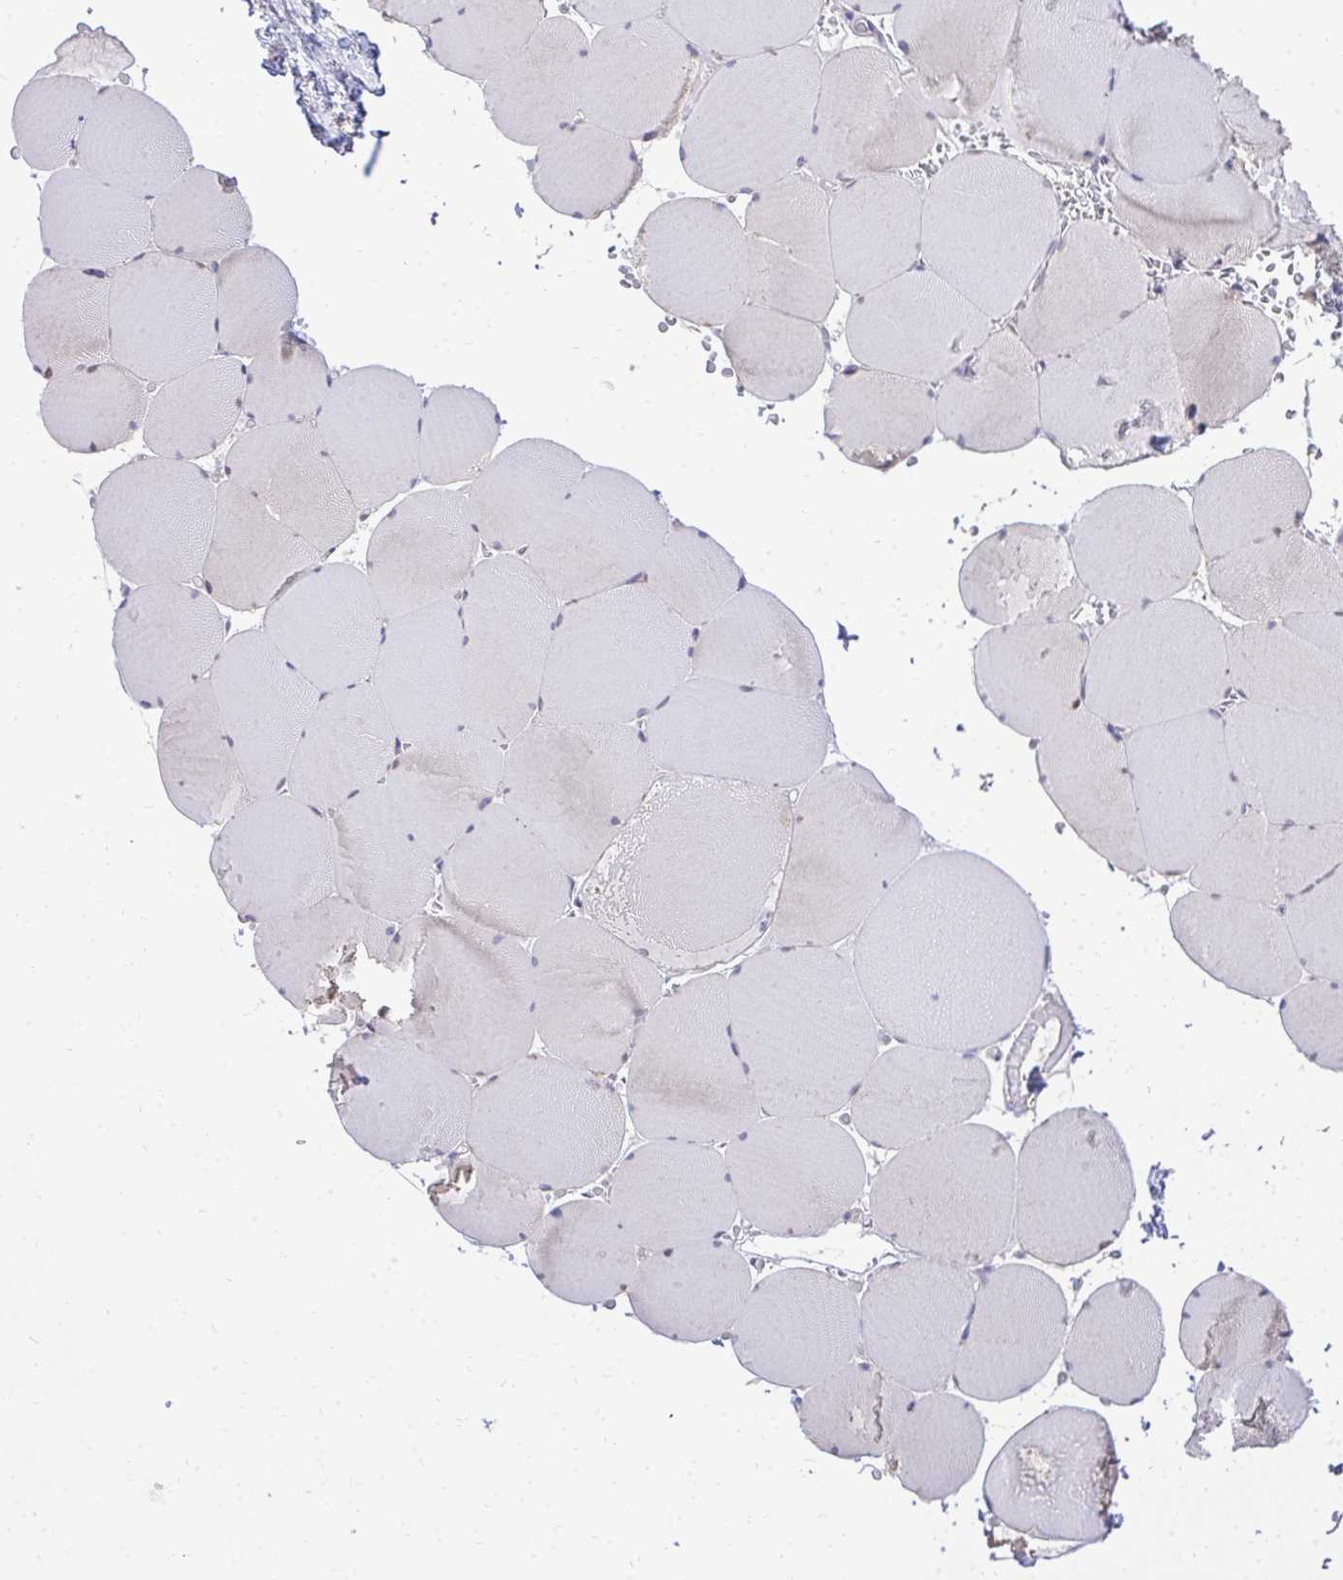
{"staining": {"intensity": "weak", "quantity": "<25%", "location": "cytoplasmic/membranous"}, "tissue": "skeletal muscle", "cell_type": "Myocytes", "image_type": "normal", "snomed": [{"axis": "morphology", "description": "Normal tissue, NOS"}, {"axis": "topography", "description": "Skeletal muscle"}, {"axis": "topography", "description": "Head-Neck"}], "caption": "An immunohistochemistry micrograph of normal skeletal muscle is shown. There is no staining in myocytes of skeletal muscle.", "gene": "XAF1", "patient": {"sex": "male", "age": 66}}